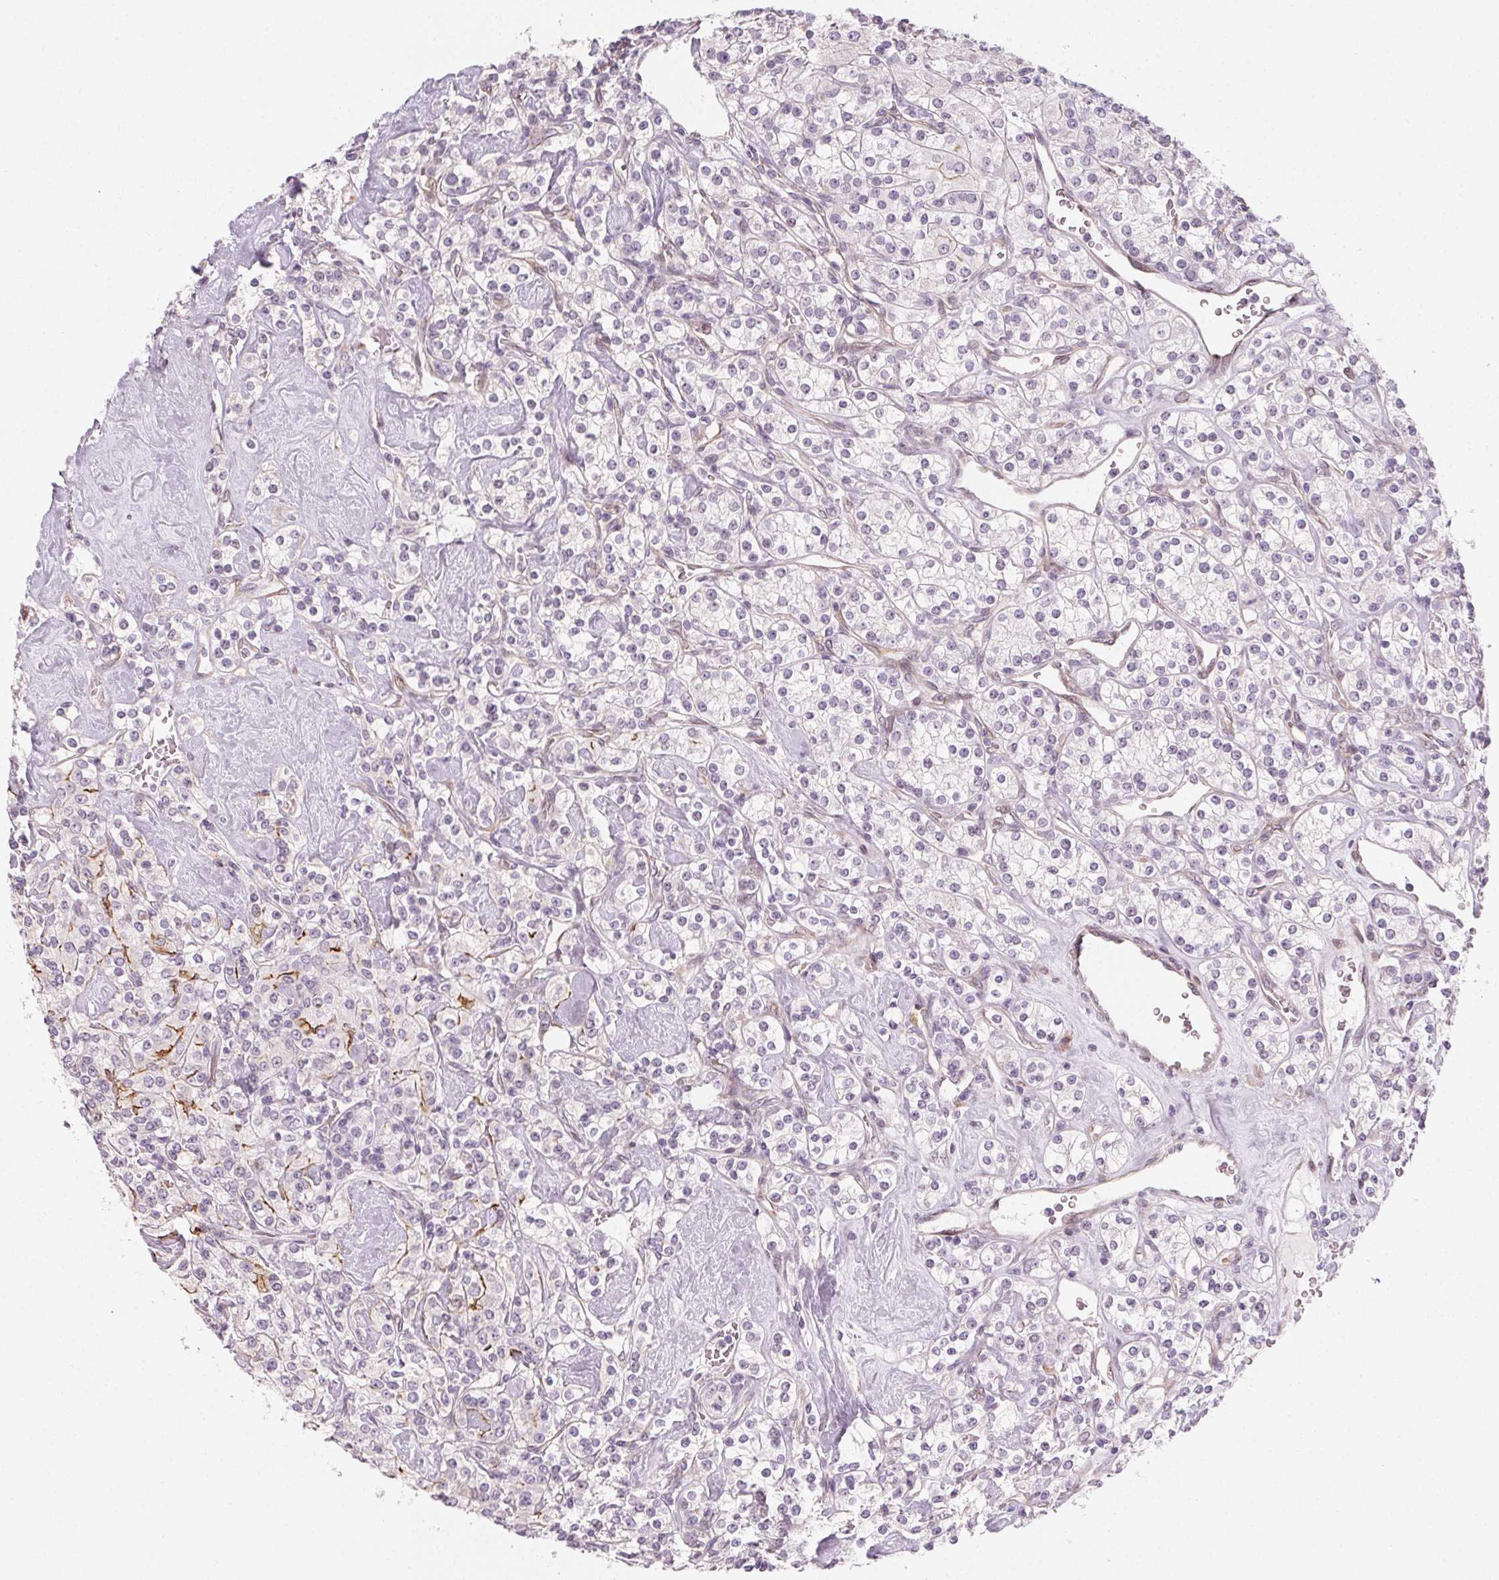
{"staining": {"intensity": "strong", "quantity": "<25%", "location": "cytoplasmic/membranous"}, "tissue": "renal cancer", "cell_type": "Tumor cells", "image_type": "cancer", "snomed": [{"axis": "morphology", "description": "Adenocarcinoma, NOS"}, {"axis": "topography", "description": "Kidney"}], "caption": "Protein expression analysis of human adenocarcinoma (renal) reveals strong cytoplasmic/membranous expression in approximately <25% of tumor cells.", "gene": "CCDC96", "patient": {"sex": "male", "age": 77}}